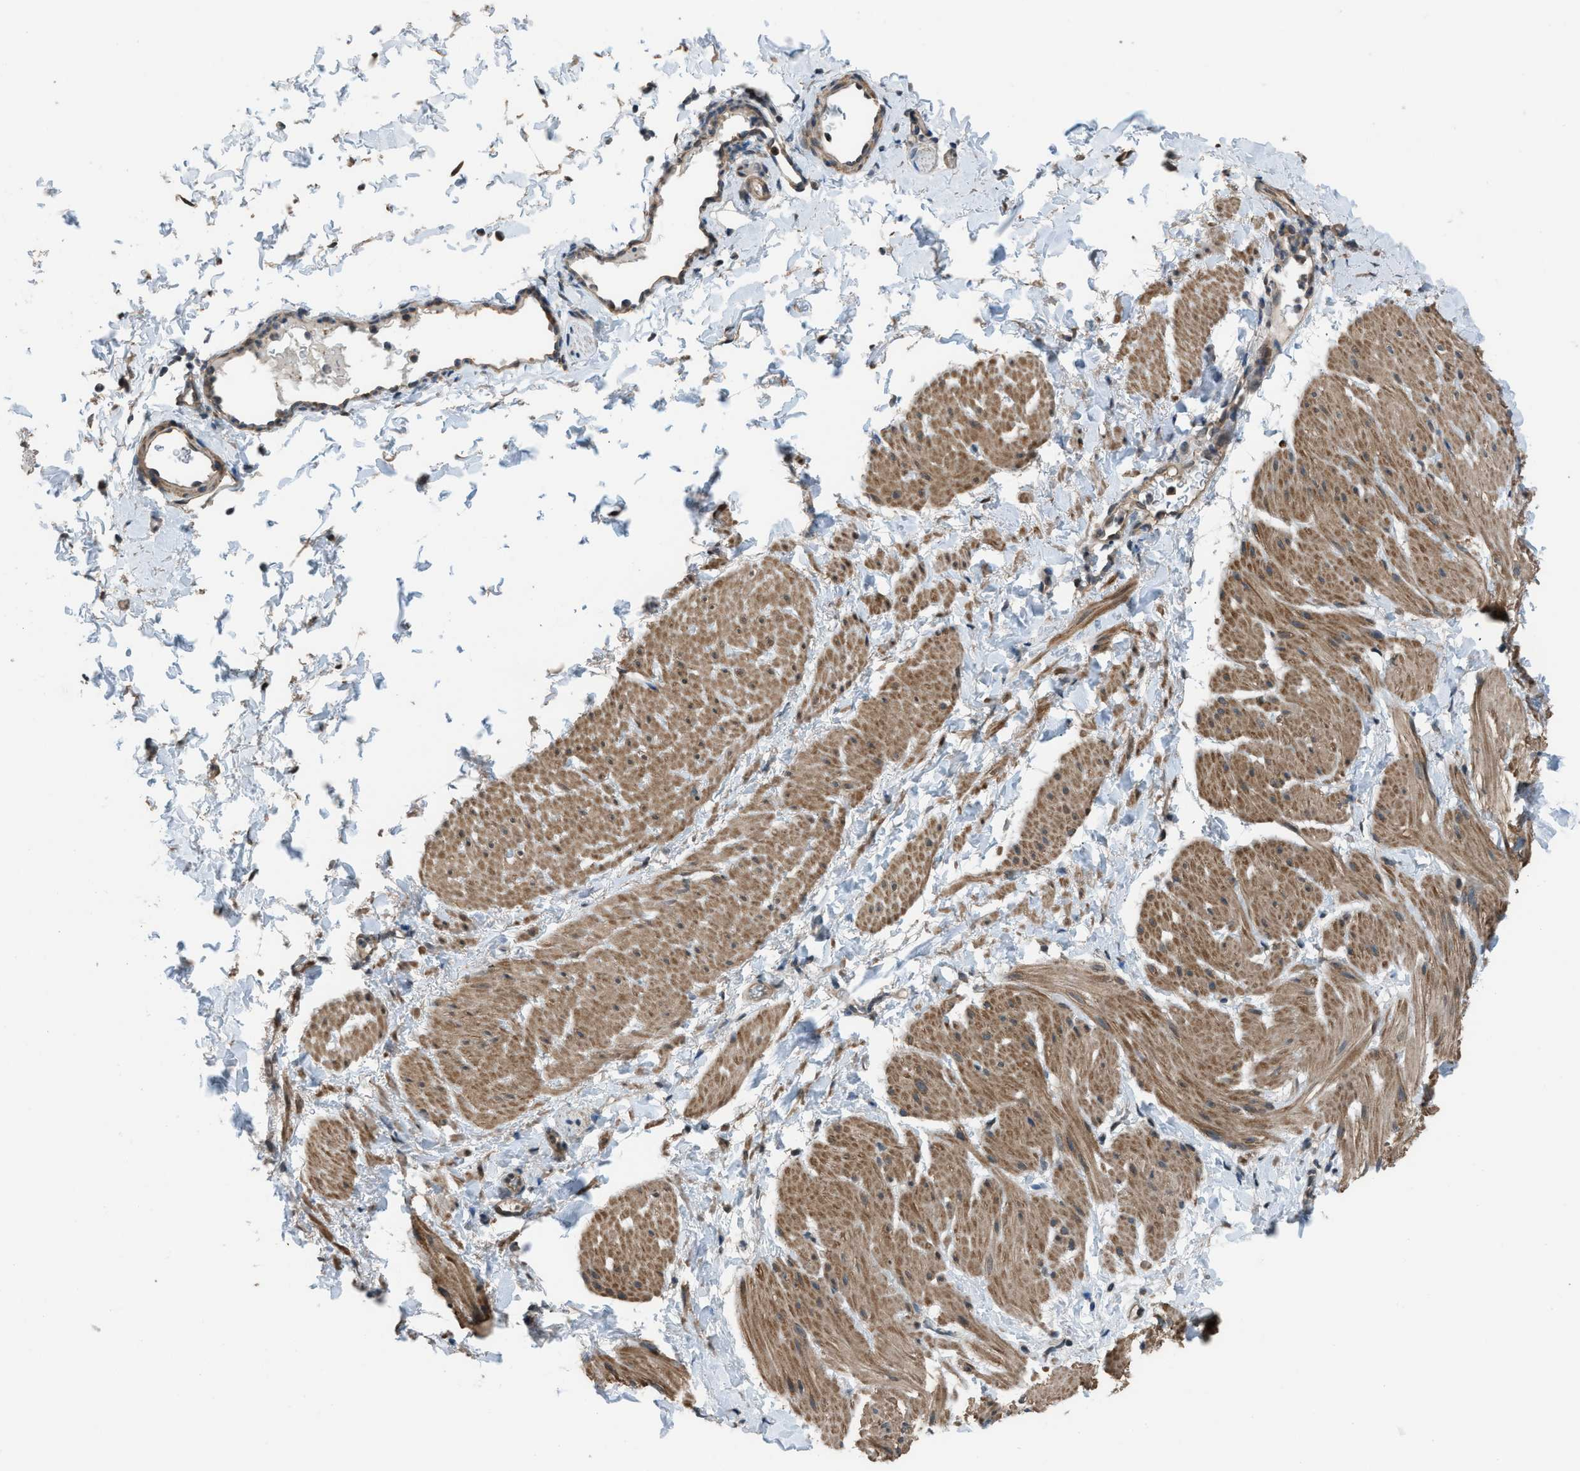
{"staining": {"intensity": "moderate", "quantity": ">75%", "location": "cytoplasmic/membranous,nuclear"}, "tissue": "smooth muscle", "cell_type": "Smooth muscle cells", "image_type": "normal", "snomed": [{"axis": "morphology", "description": "Normal tissue, NOS"}, {"axis": "topography", "description": "Smooth muscle"}], "caption": "The micrograph exhibits staining of normal smooth muscle, revealing moderate cytoplasmic/membranous,nuclear protein expression (brown color) within smooth muscle cells. The staining was performed using DAB (3,3'-diaminobenzidine) to visualize the protein expression in brown, while the nuclei were stained in blue with hematoxylin (Magnification: 20x).", "gene": "KPNA6", "patient": {"sex": "male", "age": 16}}